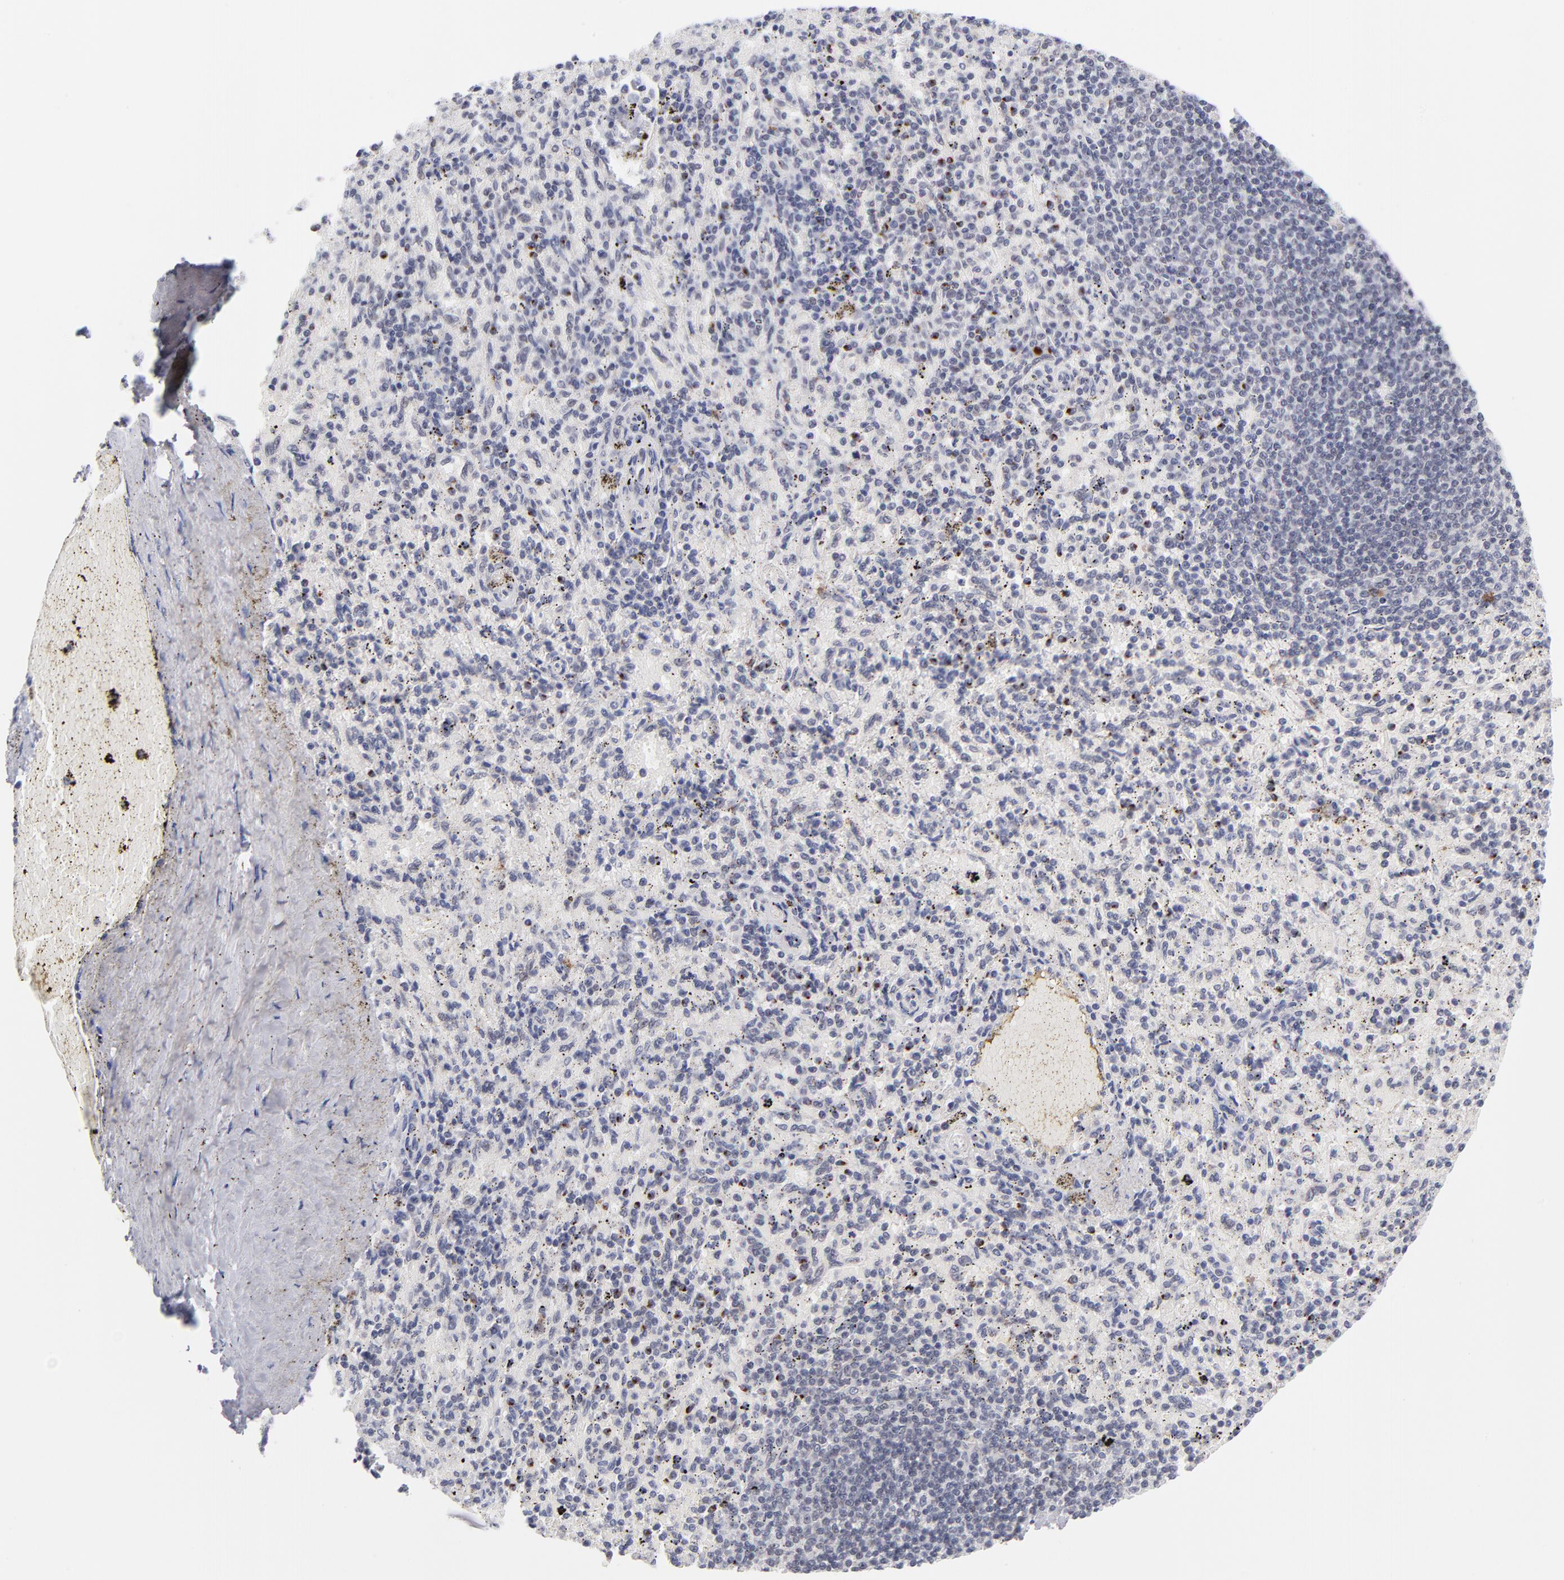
{"staining": {"intensity": "negative", "quantity": "none", "location": "none"}, "tissue": "spleen", "cell_type": "Cells in red pulp", "image_type": "normal", "snomed": [{"axis": "morphology", "description": "Normal tissue, NOS"}, {"axis": "topography", "description": "Spleen"}], "caption": "This histopathology image is of benign spleen stained with IHC to label a protein in brown with the nuclei are counter-stained blue. There is no positivity in cells in red pulp. (Immunohistochemistry, brightfield microscopy, high magnification).", "gene": "WSB1", "patient": {"sex": "female", "age": 43}}